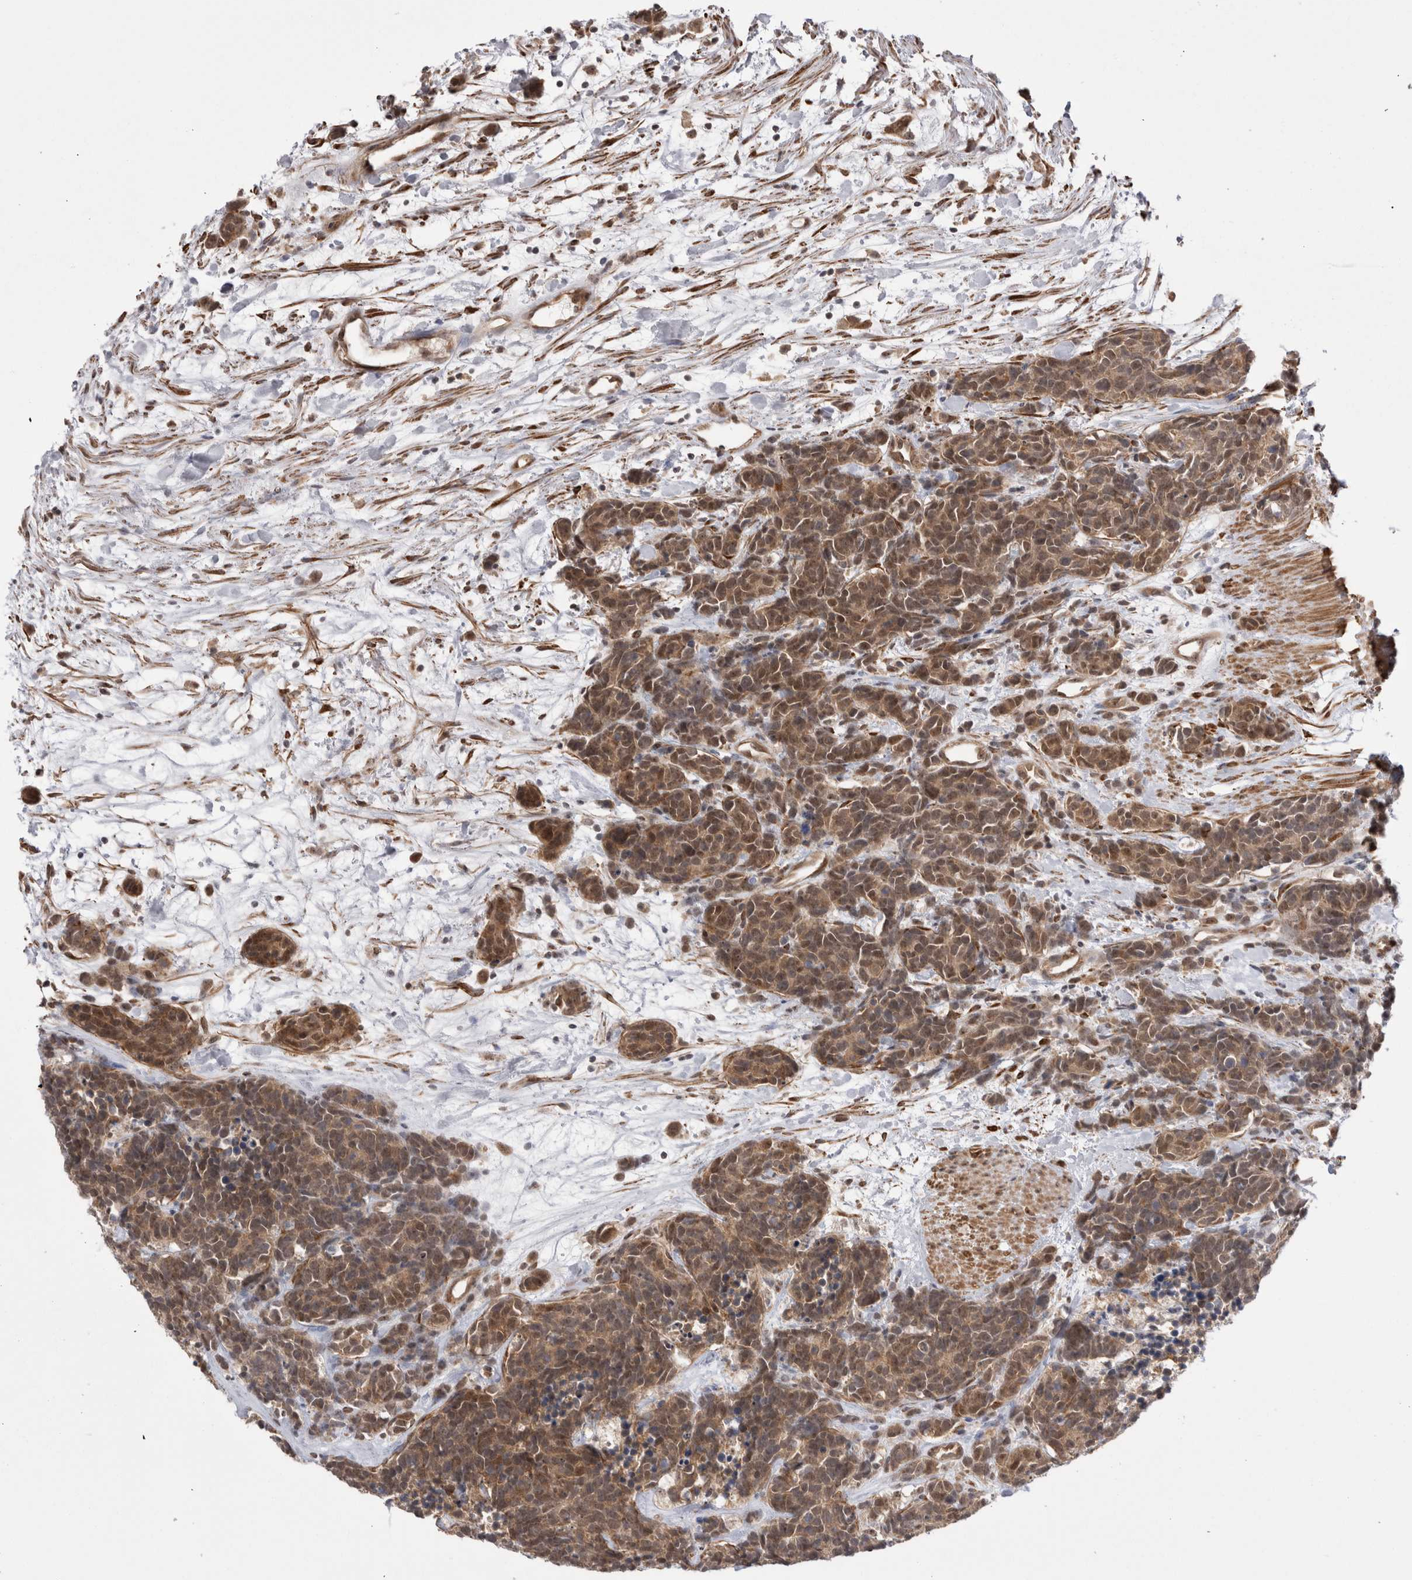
{"staining": {"intensity": "moderate", "quantity": ">75%", "location": "cytoplasmic/membranous,nuclear"}, "tissue": "carcinoid", "cell_type": "Tumor cells", "image_type": "cancer", "snomed": [{"axis": "morphology", "description": "Carcinoma, NOS"}, {"axis": "morphology", "description": "Carcinoid, malignant, NOS"}, {"axis": "topography", "description": "Urinary bladder"}], "caption": "Protein analysis of carcinoid tissue displays moderate cytoplasmic/membranous and nuclear expression in approximately >75% of tumor cells. Nuclei are stained in blue.", "gene": "EXOSC4", "patient": {"sex": "male", "age": 57}}